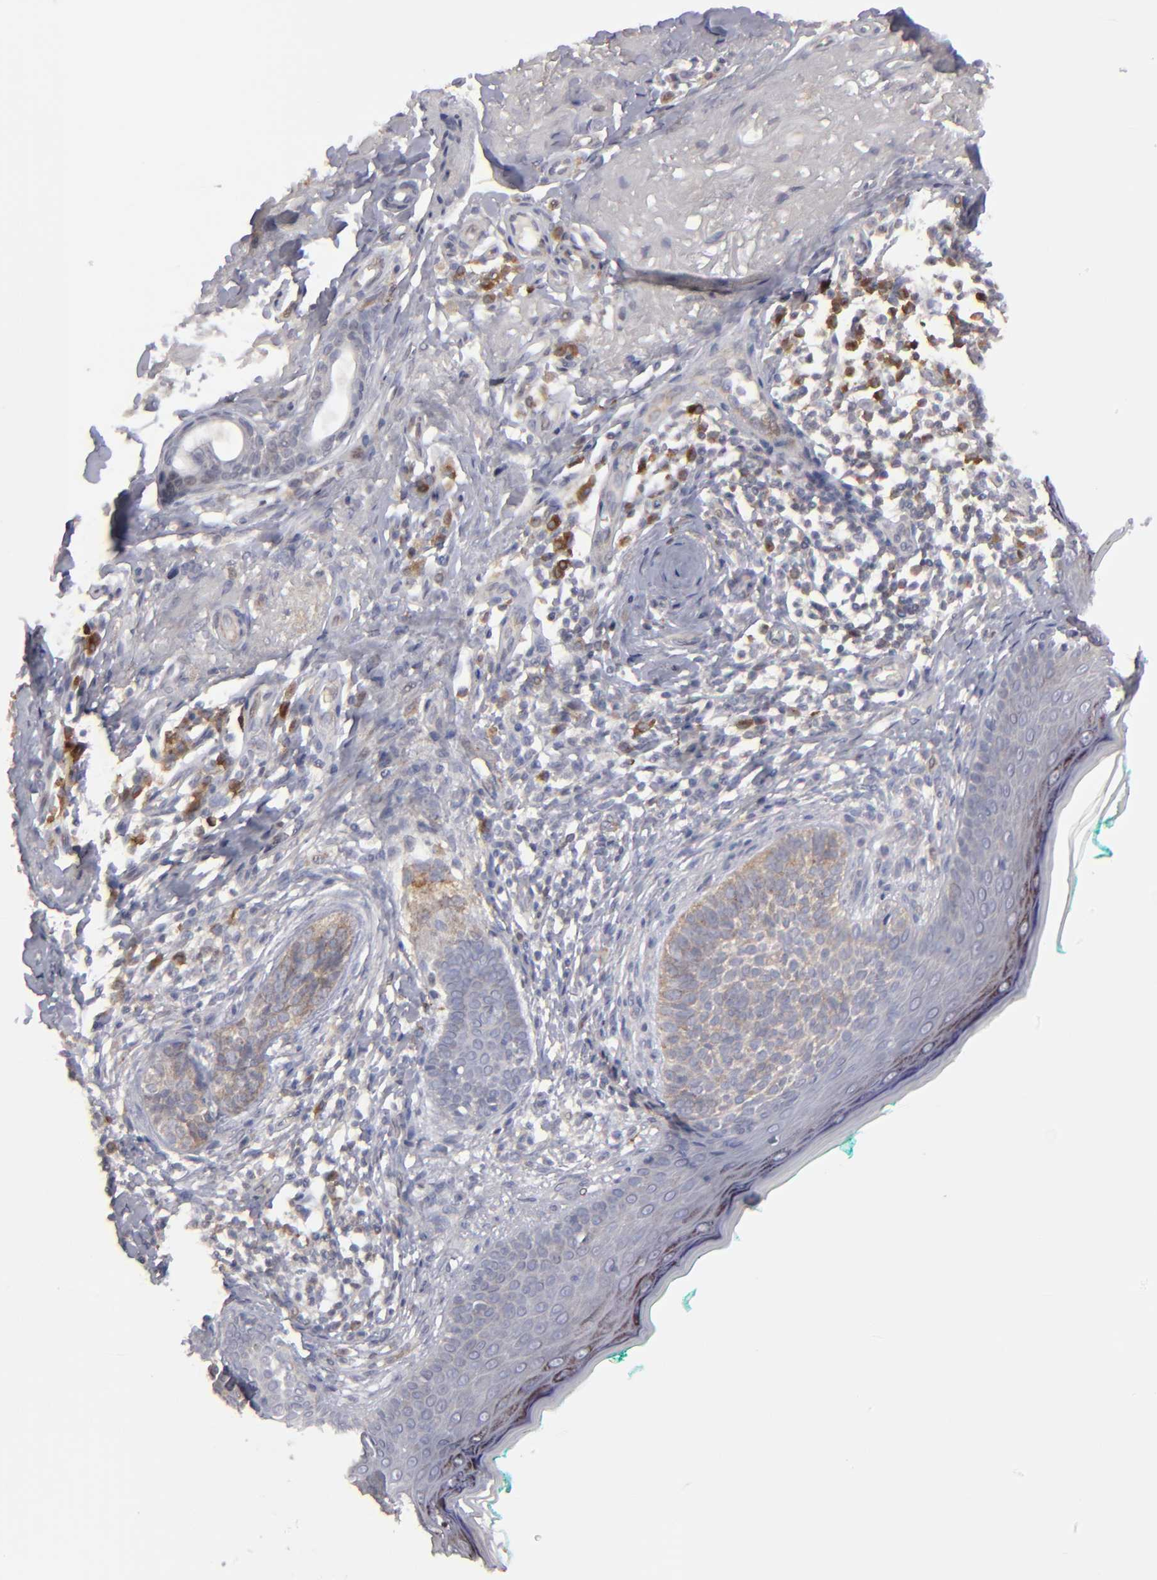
{"staining": {"intensity": "weak", "quantity": "25%-75%", "location": "cytoplasmic/membranous"}, "tissue": "skin cancer", "cell_type": "Tumor cells", "image_type": "cancer", "snomed": [{"axis": "morphology", "description": "Normal tissue, NOS"}, {"axis": "morphology", "description": "Basal cell carcinoma"}, {"axis": "topography", "description": "Skin"}], "caption": "Skin basal cell carcinoma stained for a protein exhibits weak cytoplasmic/membranous positivity in tumor cells.", "gene": "CEP97", "patient": {"sex": "male", "age": 76}}